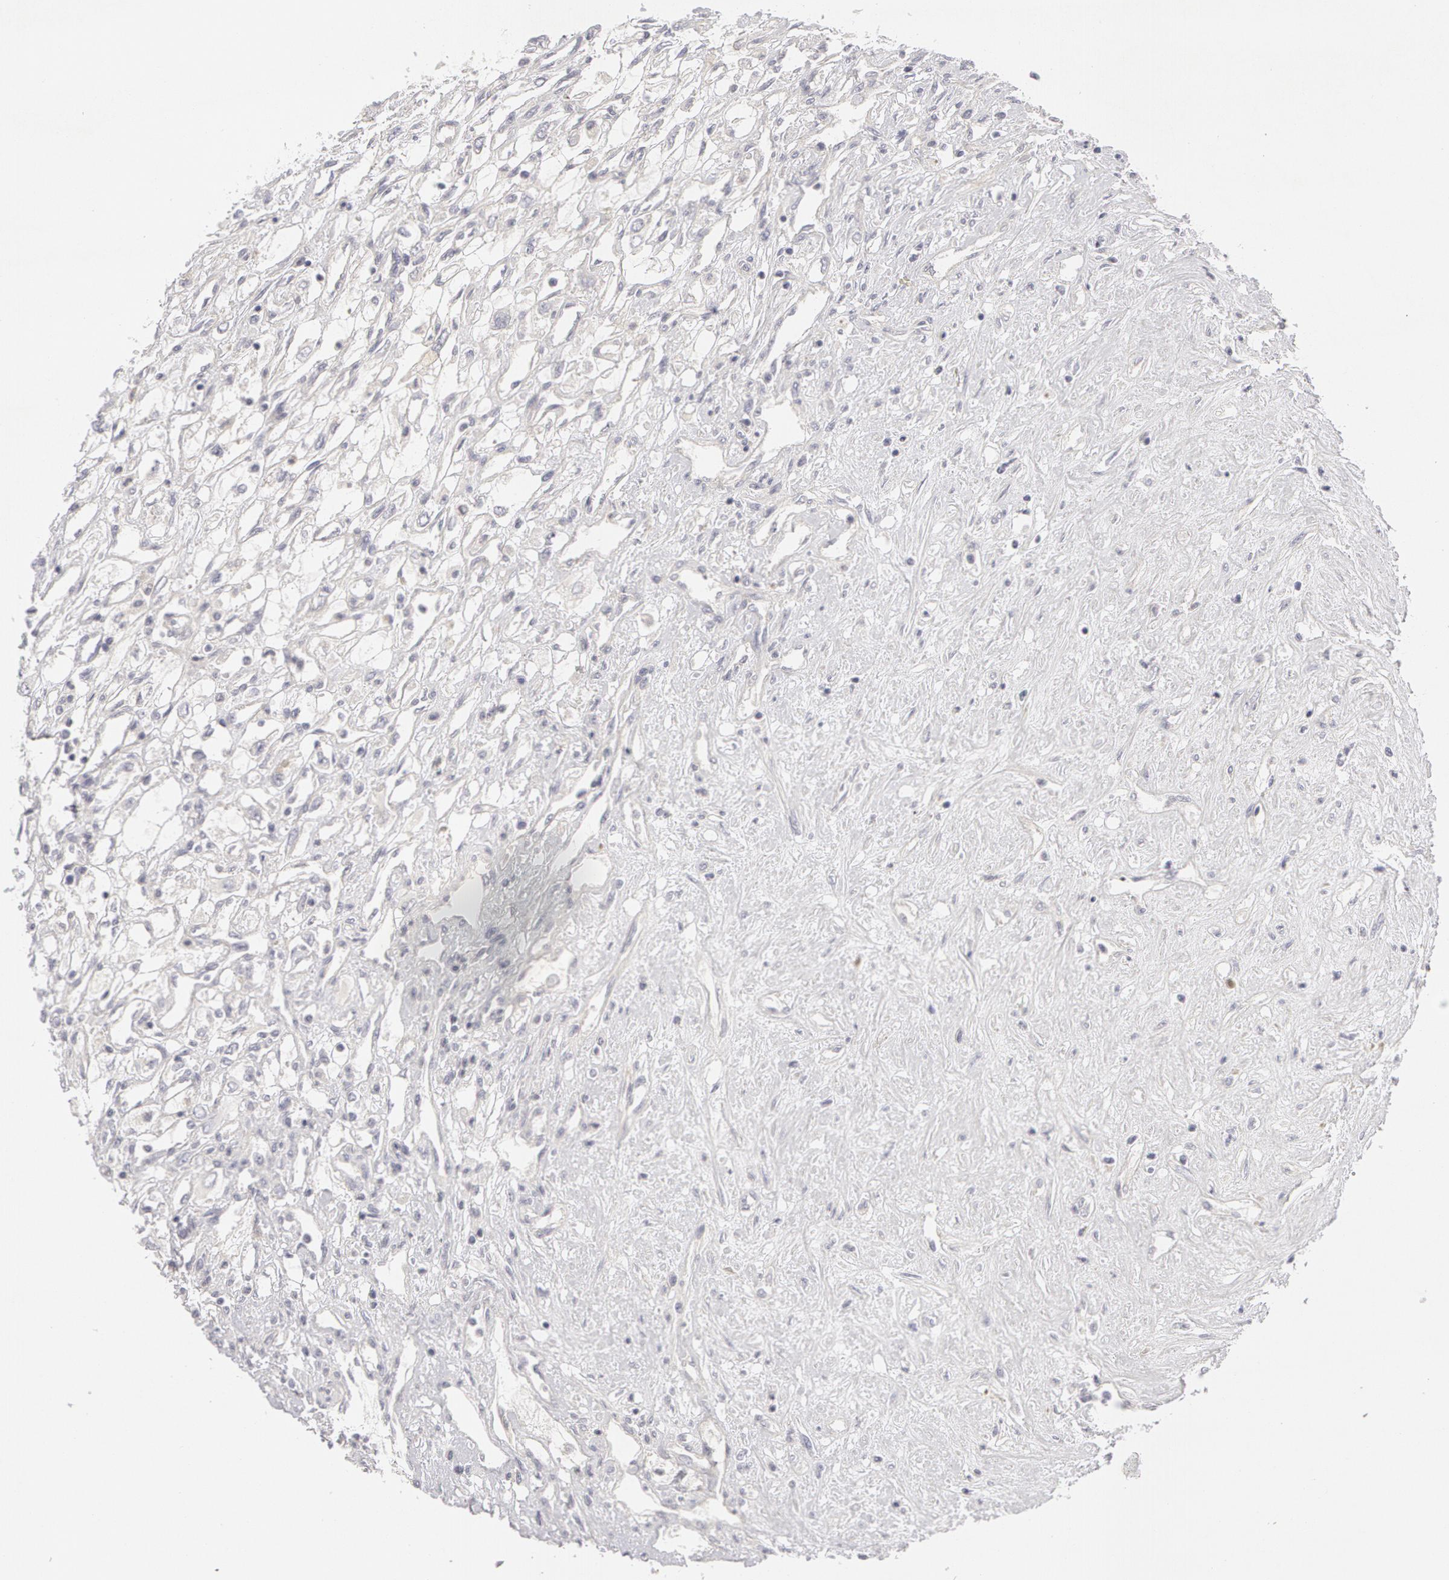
{"staining": {"intensity": "negative", "quantity": "none", "location": "none"}, "tissue": "renal cancer", "cell_type": "Tumor cells", "image_type": "cancer", "snomed": [{"axis": "morphology", "description": "Adenocarcinoma, NOS"}, {"axis": "topography", "description": "Kidney"}], "caption": "This is an IHC micrograph of adenocarcinoma (renal). There is no expression in tumor cells.", "gene": "ABCB1", "patient": {"sex": "male", "age": 57}}